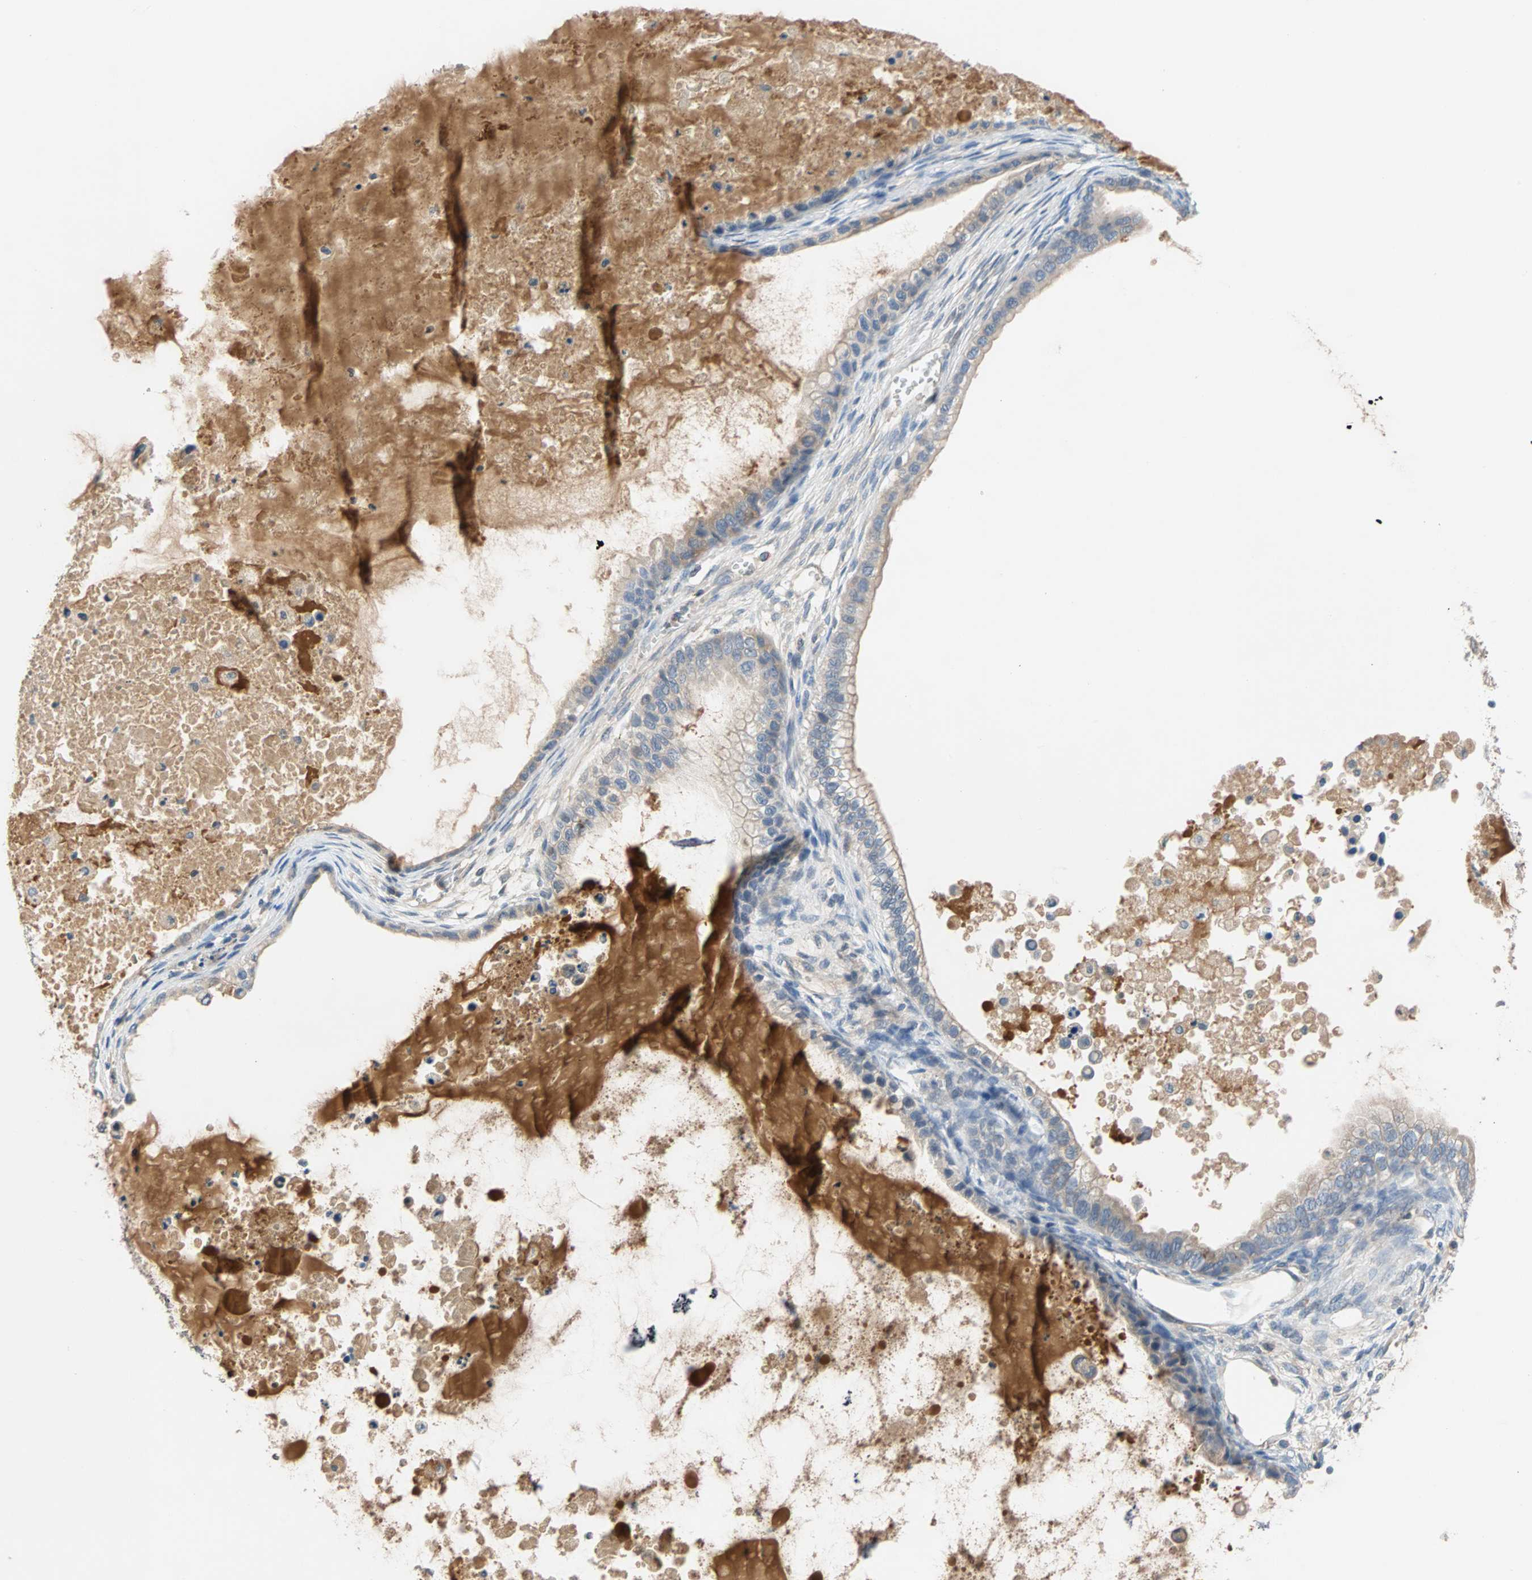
{"staining": {"intensity": "negative", "quantity": "none", "location": "none"}, "tissue": "ovarian cancer", "cell_type": "Tumor cells", "image_type": "cancer", "snomed": [{"axis": "morphology", "description": "Cystadenocarcinoma, mucinous, NOS"}, {"axis": "topography", "description": "Ovary"}], "caption": "This photomicrograph is of ovarian cancer stained with IHC to label a protein in brown with the nuclei are counter-stained blue. There is no positivity in tumor cells.", "gene": "MAP4K1", "patient": {"sex": "female", "age": 80}}